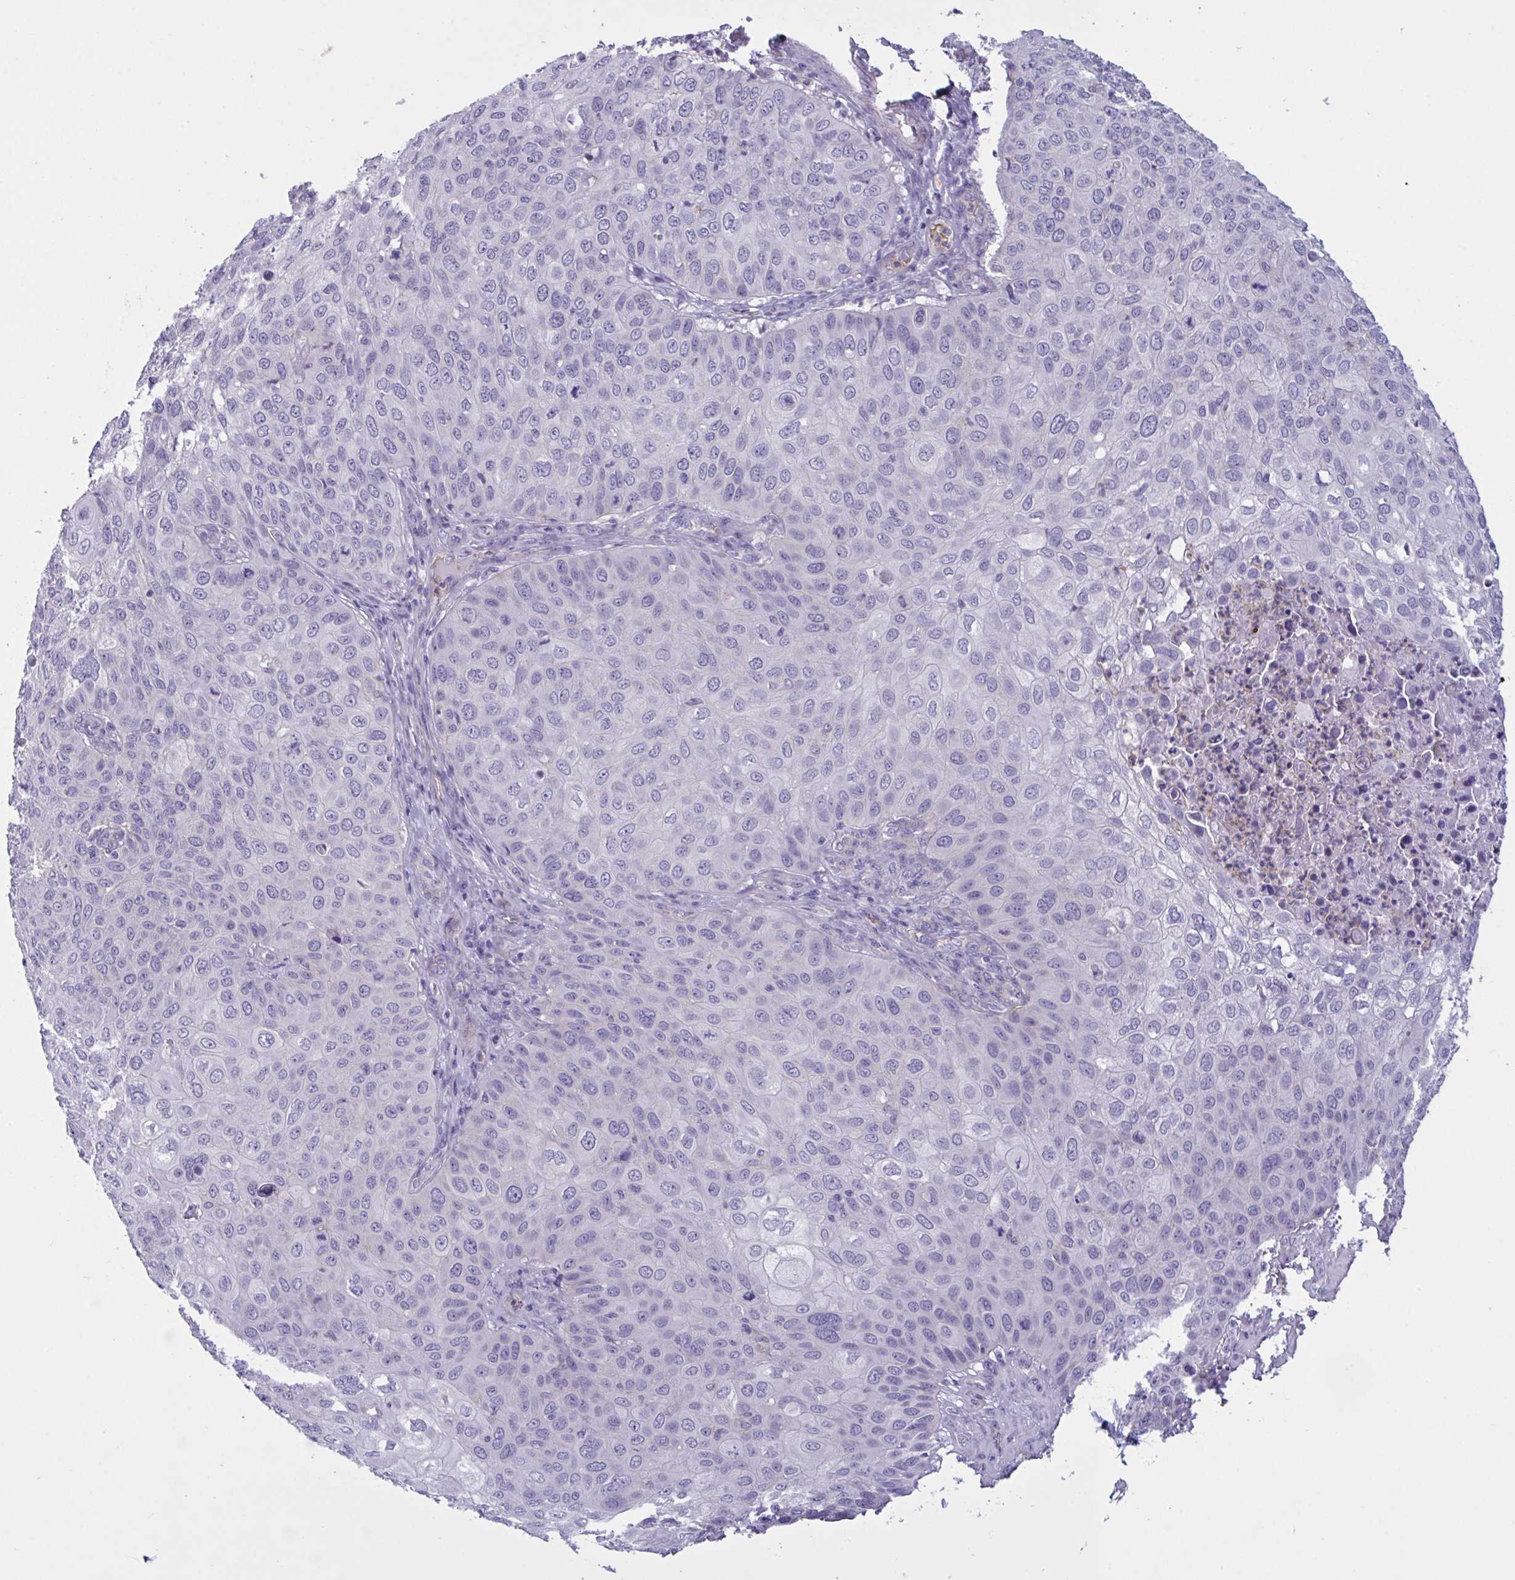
{"staining": {"intensity": "negative", "quantity": "none", "location": "none"}, "tissue": "skin cancer", "cell_type": "Tumor cells", "image_type": "cancer", "snomed": [{"axis": "morphology", "description": "Squamous cell carcinoma, NOS"}, {"axis": "topography", "description": "Skin"}], "caption": "This is an immunohistochemistry (IHC) image of skin cancer. There is no staining in tumor cells.", "gene": "OXLD1", "patient": {"sex": "male", "age": 87}}